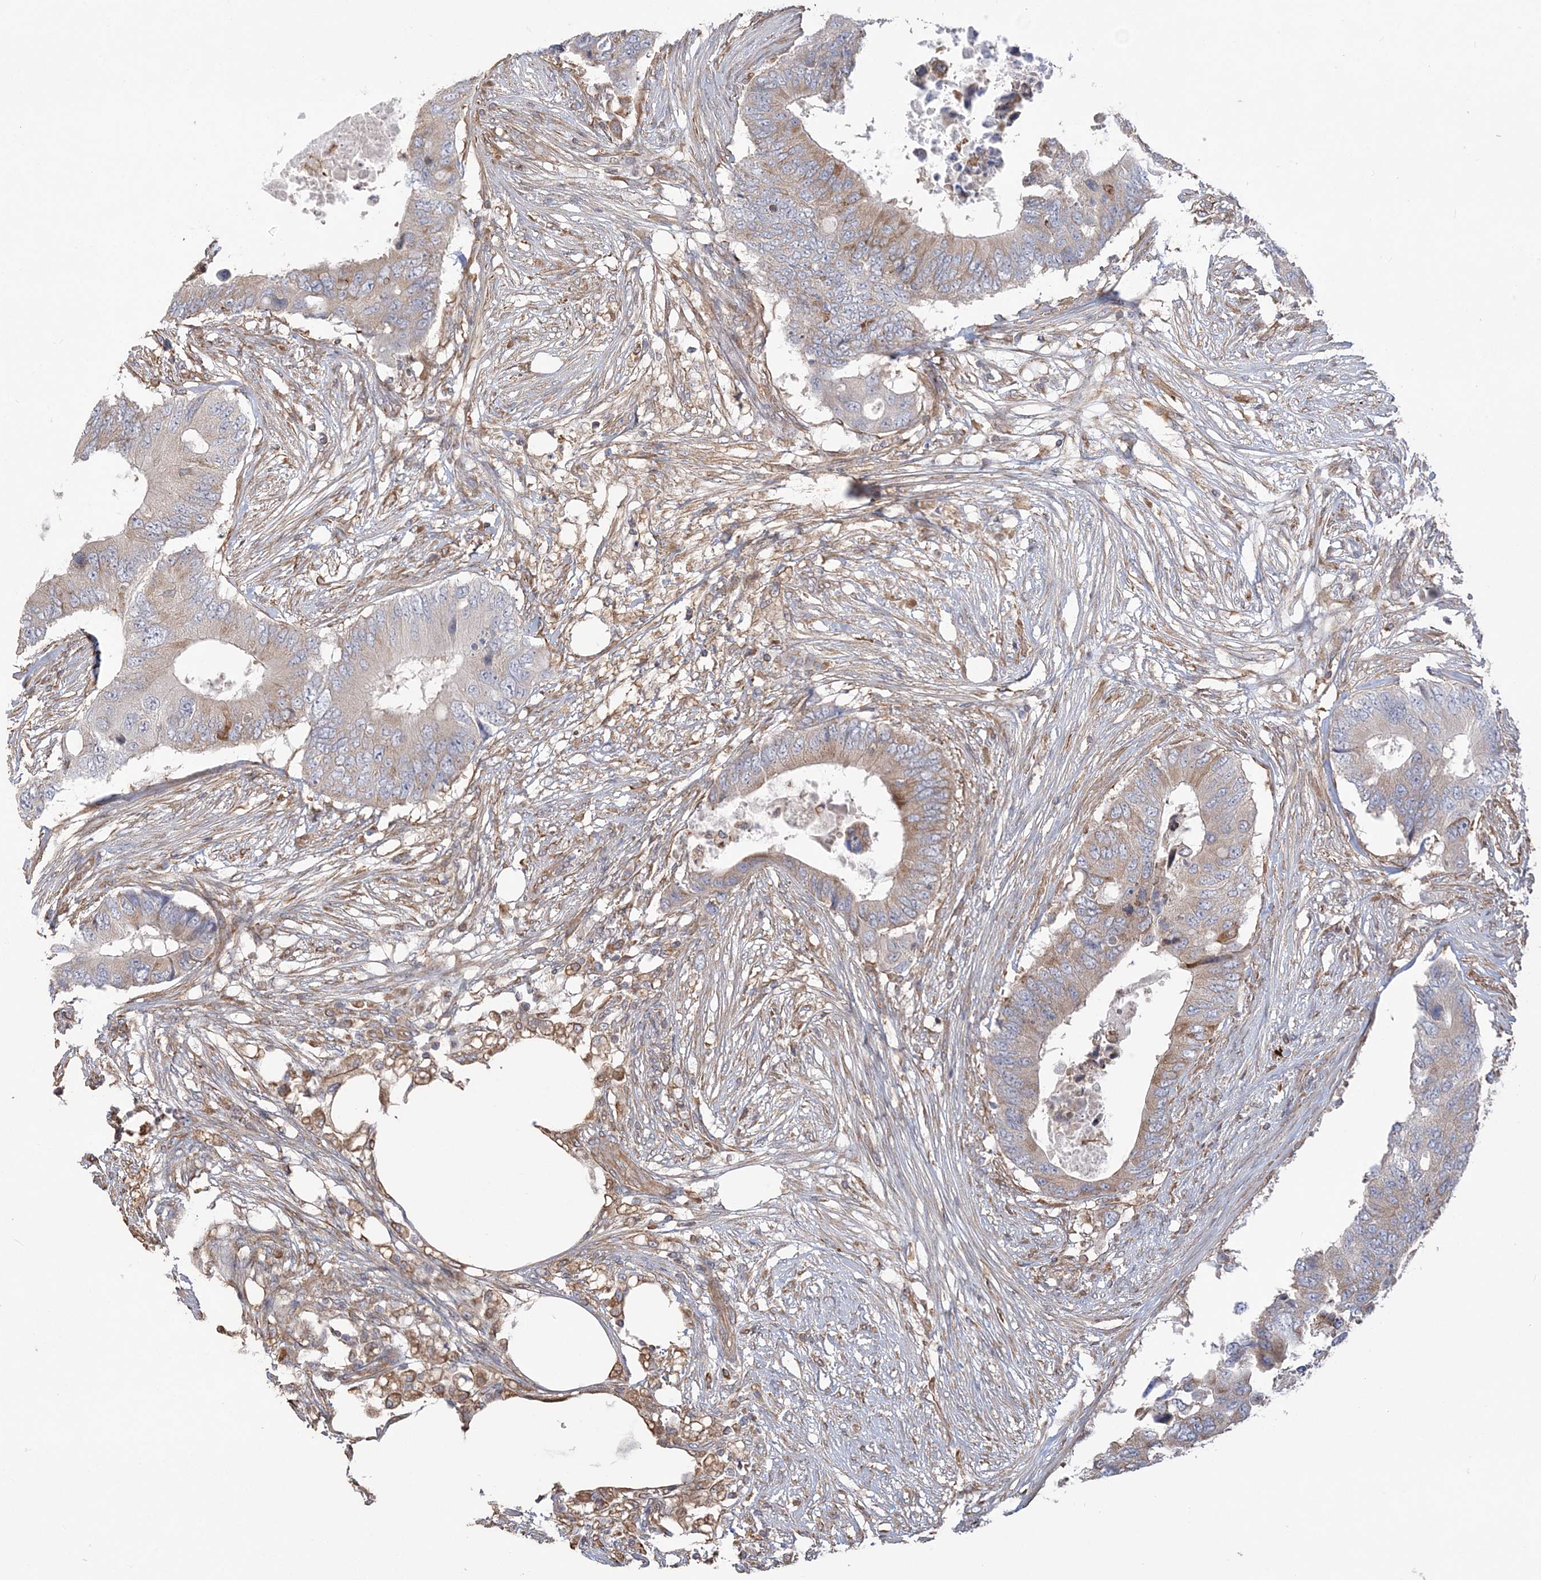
{"staining": {"intensity": "moderate", "quantity": "25%-75%", "location": "cytoplasmic/membranous"}, "tissue": "colorectal cancer", "cell_type": "Tumor cells", "image_type": "cancer", "snomed": [{"axis": "morphology", "description": "Adenocarcinoma, NOS"}, {"axis": "topography", "description": "Colon"}], "caption": "Colorectal adenocarcinoma stained with a protein marker reveals moderate staining in tumor cells.", "gene": "ZNF821", "patient": {"sex": "male", "age": 71}}